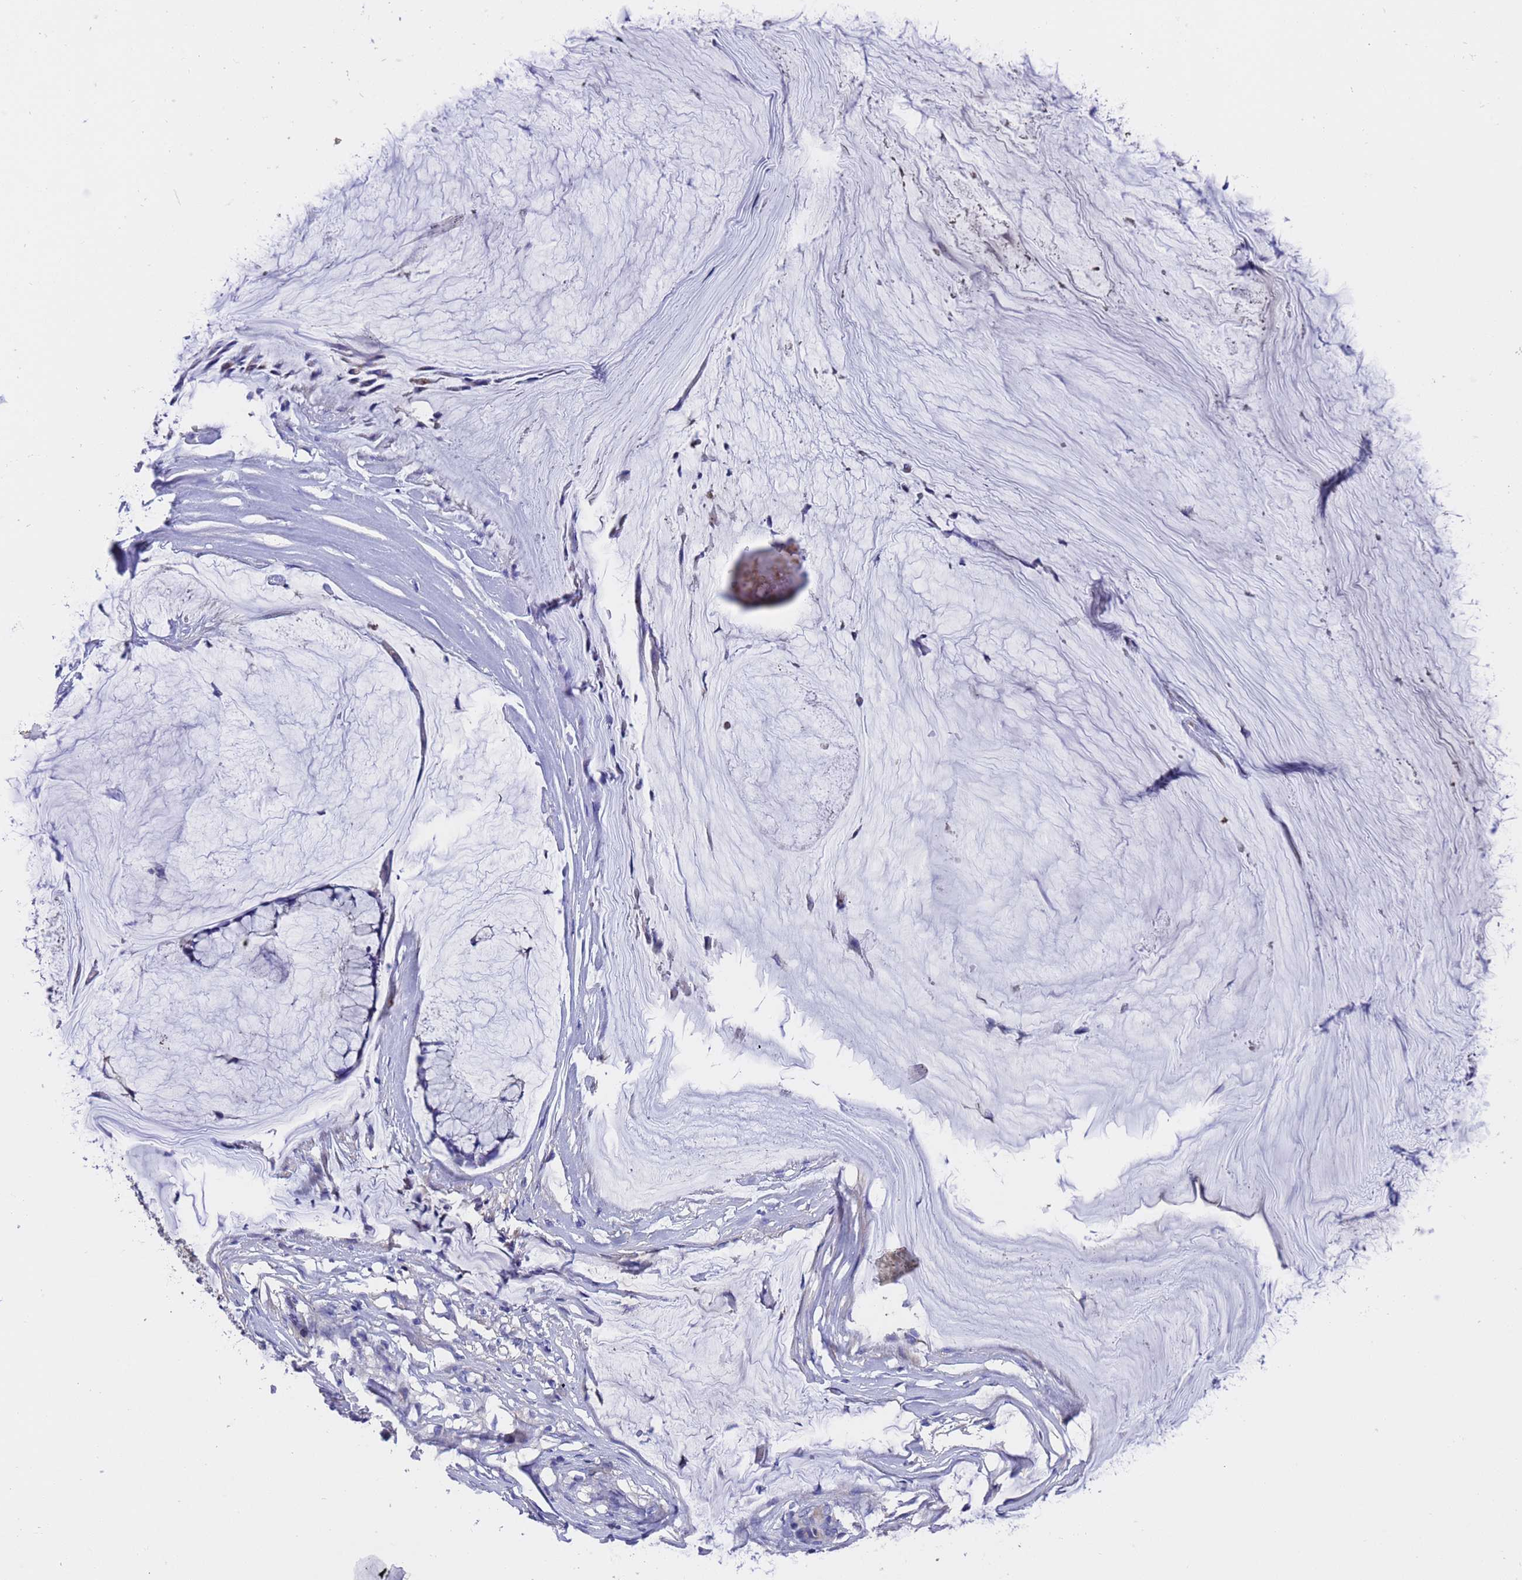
{"staining": {"intensity": "negative", "quantity": "none", "location": "none"}, "tissue": "ovarian cancer", "cell_type": "Tumor cells", "image_type": "cancer", "snomed": [{"axis": "morphology", "description": "Cystadenocarcinoma, mucinous, NOS"}, {"axis": "topography", "description": "Ovary"}], "caption": "Immunohistochemistry (IHC) photomicrograph of human ovarian cancer (mucinous cystadenocarcinoma) stained for a protein (brown), which demonstrates no positivity in tumor cells.", "gene": "ELP6", "patient": {"sex": "female", "age": 42}}